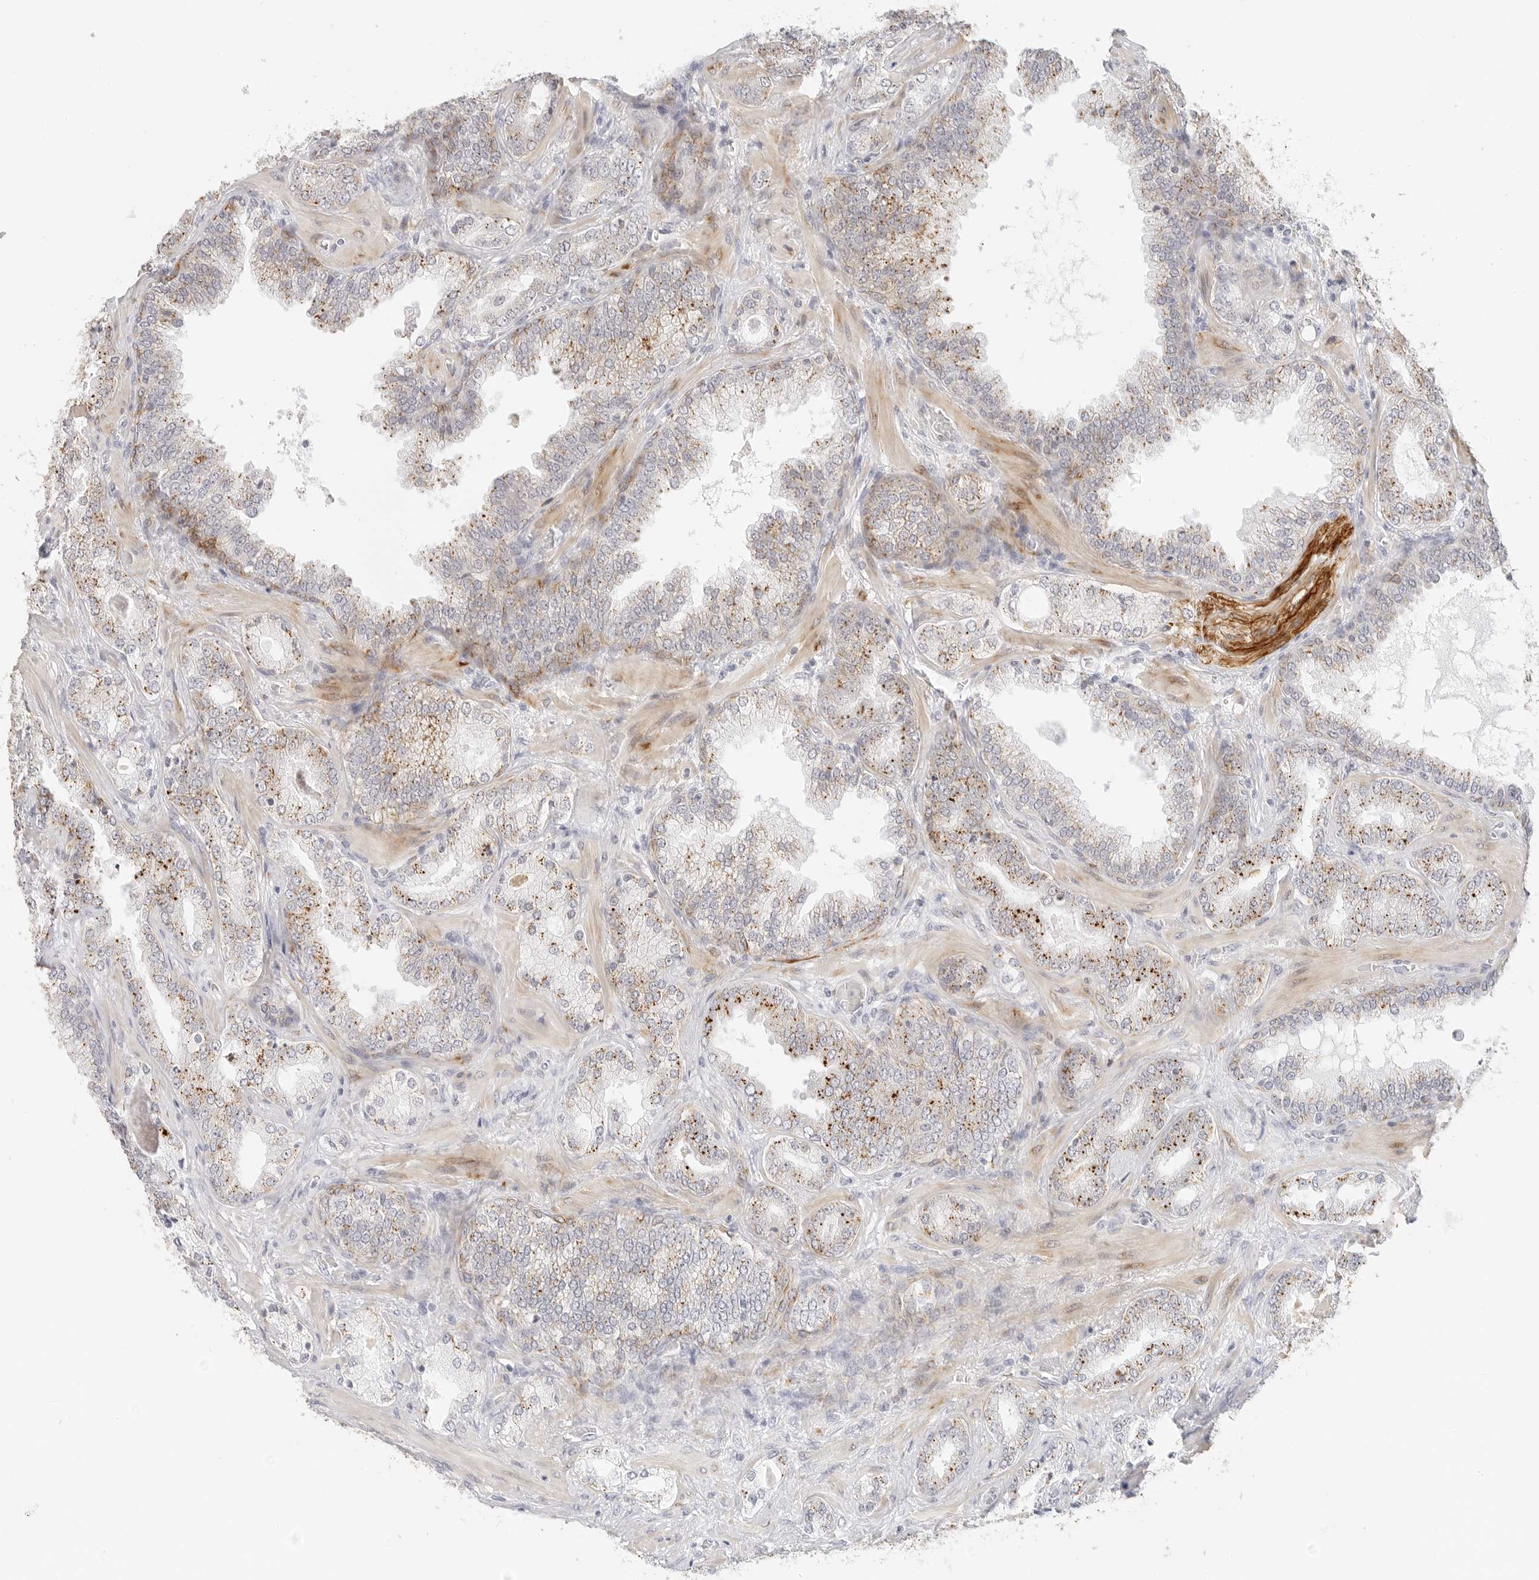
{"staining": {"intensity": "moderate", "quantity": ">75%", "location": "cytoplasmic/membranous"}, "tissue": "prostate cancer", "cell_type": "Tumor cells", "image_type": "cancer", "snomed": [{"axis": "morphology", "description": "Adenocarcinoma, High grade"}, {"axis": "topography", "description": "Prostate"}], "caption": "Immunohistochemical staining of human adenocarcinoma (high-grade) (prostate) demonstrates medium levels of moderate cytoplasmic/membranous protein expression in approximately >75% of tumor cells. Using DAB (brown) and hematoxylin (blue) stains, captured at high magnification using brightfield microscopy.", "gene": "PCDH19", "patient": {"sex": "male", "age": 58}}